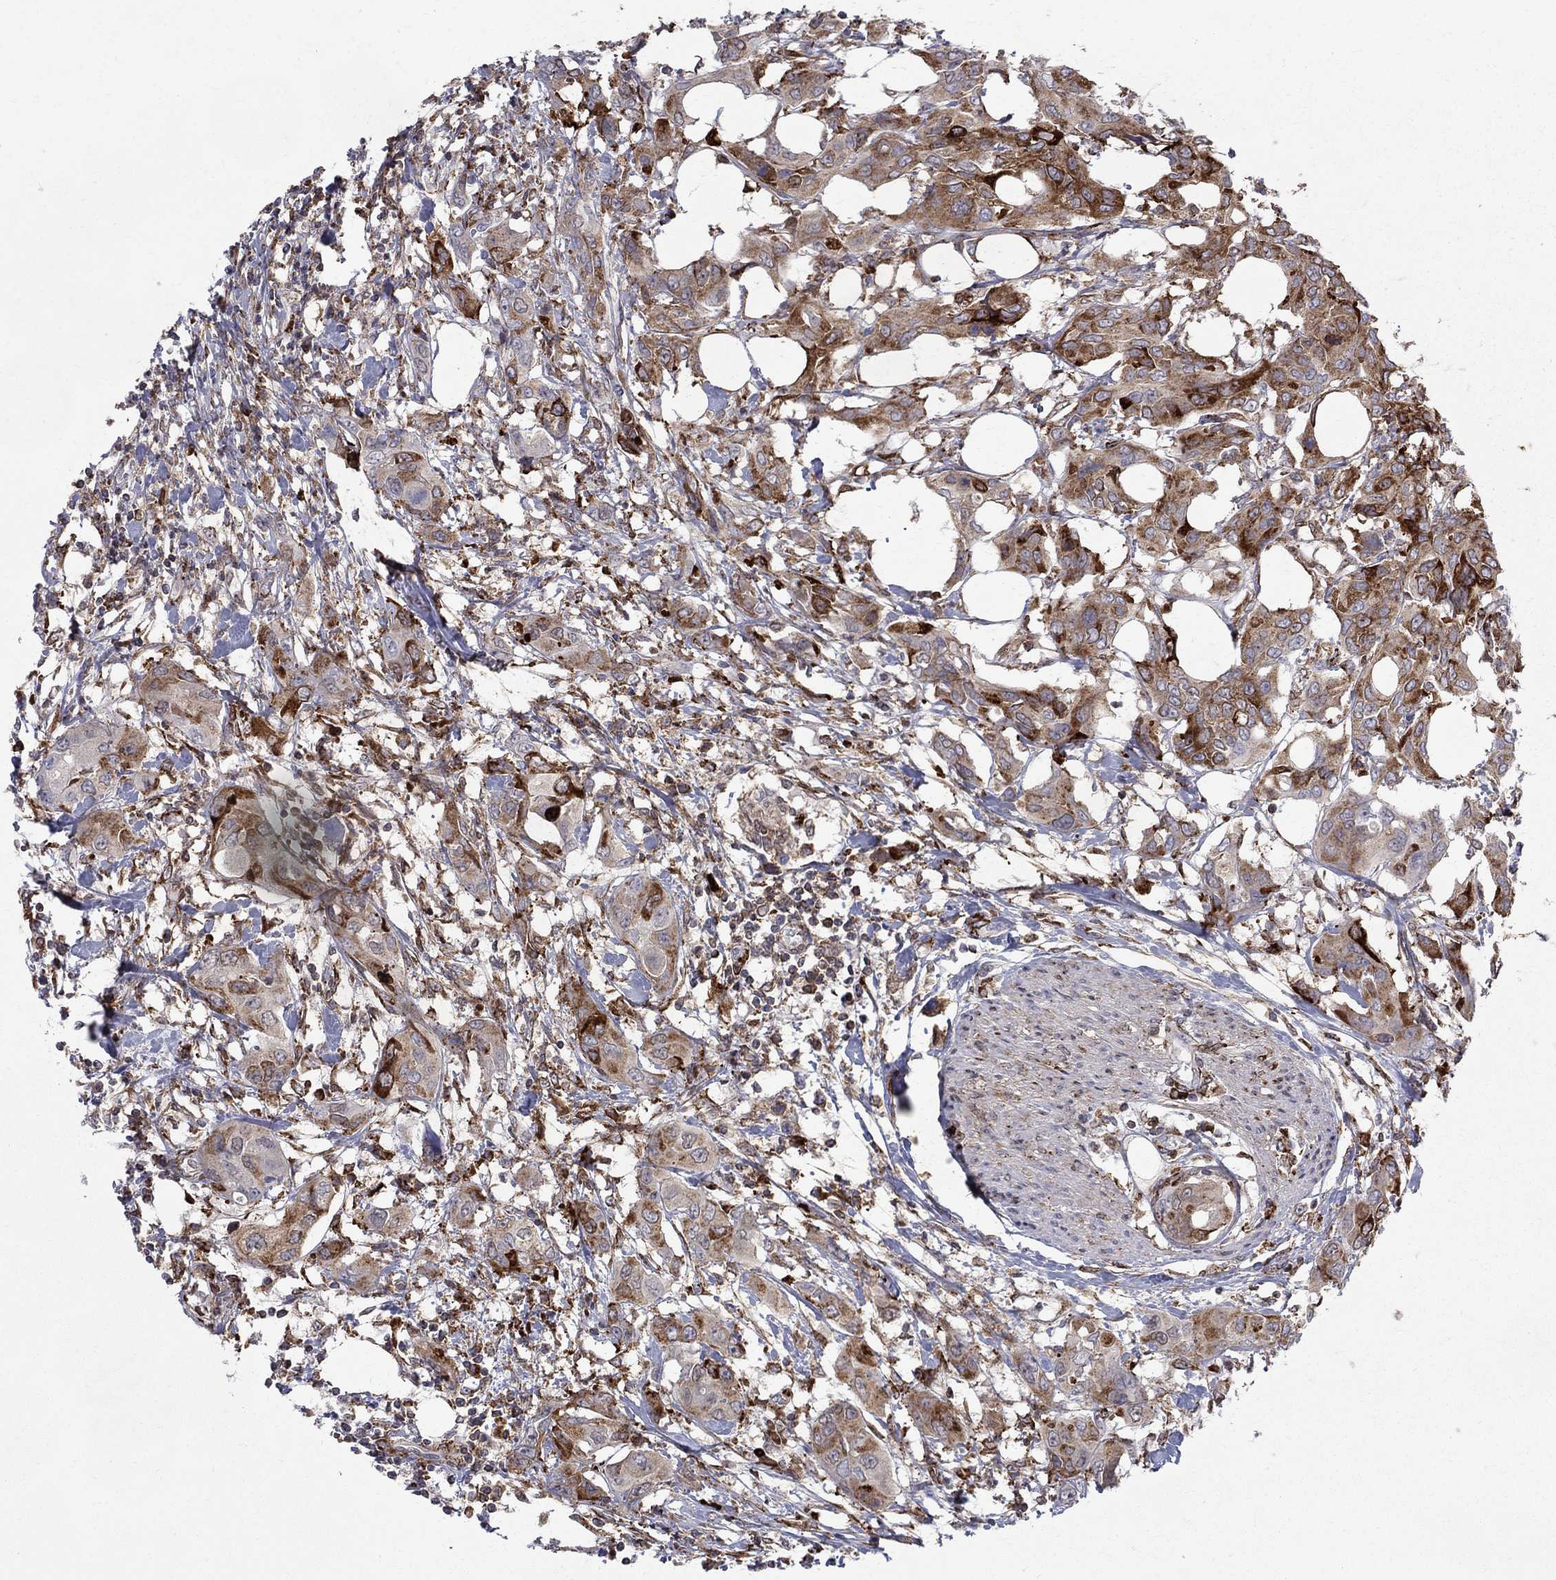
{"staining": {"intensity": "strong", "quantity": "<25%", "location": "cytoplasmic/membranous"}, "tissue": "urothelial cancer", "cell_type": "Tumor cells", "image_type": "cancer", "snomed": [{"axis": "morphology", "description": "Urothelial carcinoma, NOS"}, {"axis": "morphology", "description": "Urothelial carcinoma, High grade"}, {"axis": "topography", "description": "Urinary bladder"}], "caption": "IHC of urothelial cancer exhibits medium levels of strong cytoplasmic/membranous staining in approximately <25% of tumor cells. The staining is performed using DAB brown chromogen to label protein expression. The nuclei are counter-stained blue using hematoxylin.", "gene": "CAB39L", "patient": {"sex": "male", "age": 63}}